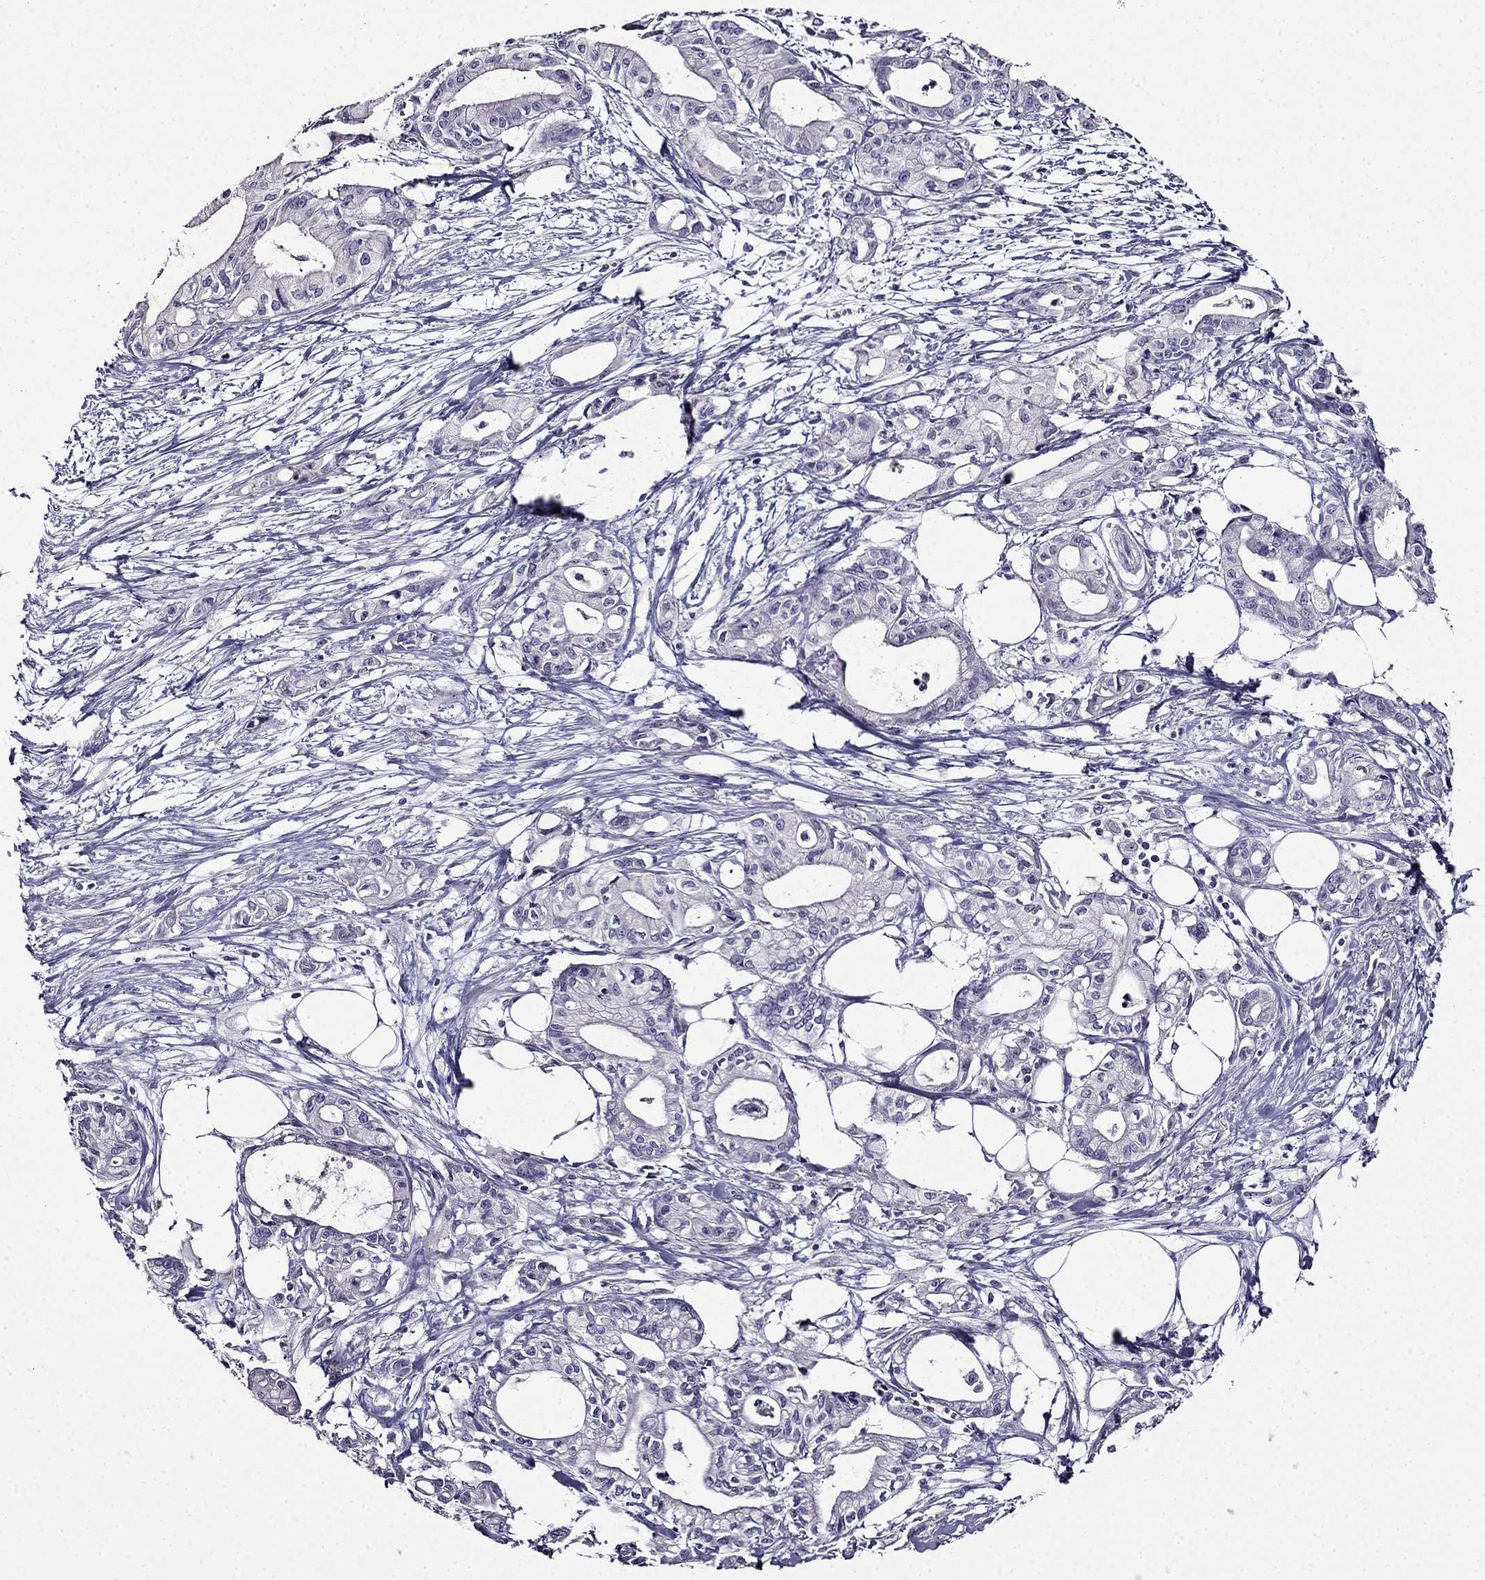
{"staining": {"intensity": "negative", "quantity": "none", "location": "none"}, "tissue": "pancreatic cancer", "cell_type": "Tumor cells", "image_type": "cancer", "snomed": [{"axis": "morphology", "description": "Adenocarcinoma, NOS"}, {"axis": "topography", "description": "Pancreas"}], "caption": "Immunohistochemistry (IHC) photomicrograph of human pancreatic cancer (adenocarcinoma) stained for a protein (brown), which shows no positivity in tumor cells.", "gene": "TMEM266", "patient": {"sex": "male", "age": 71}}